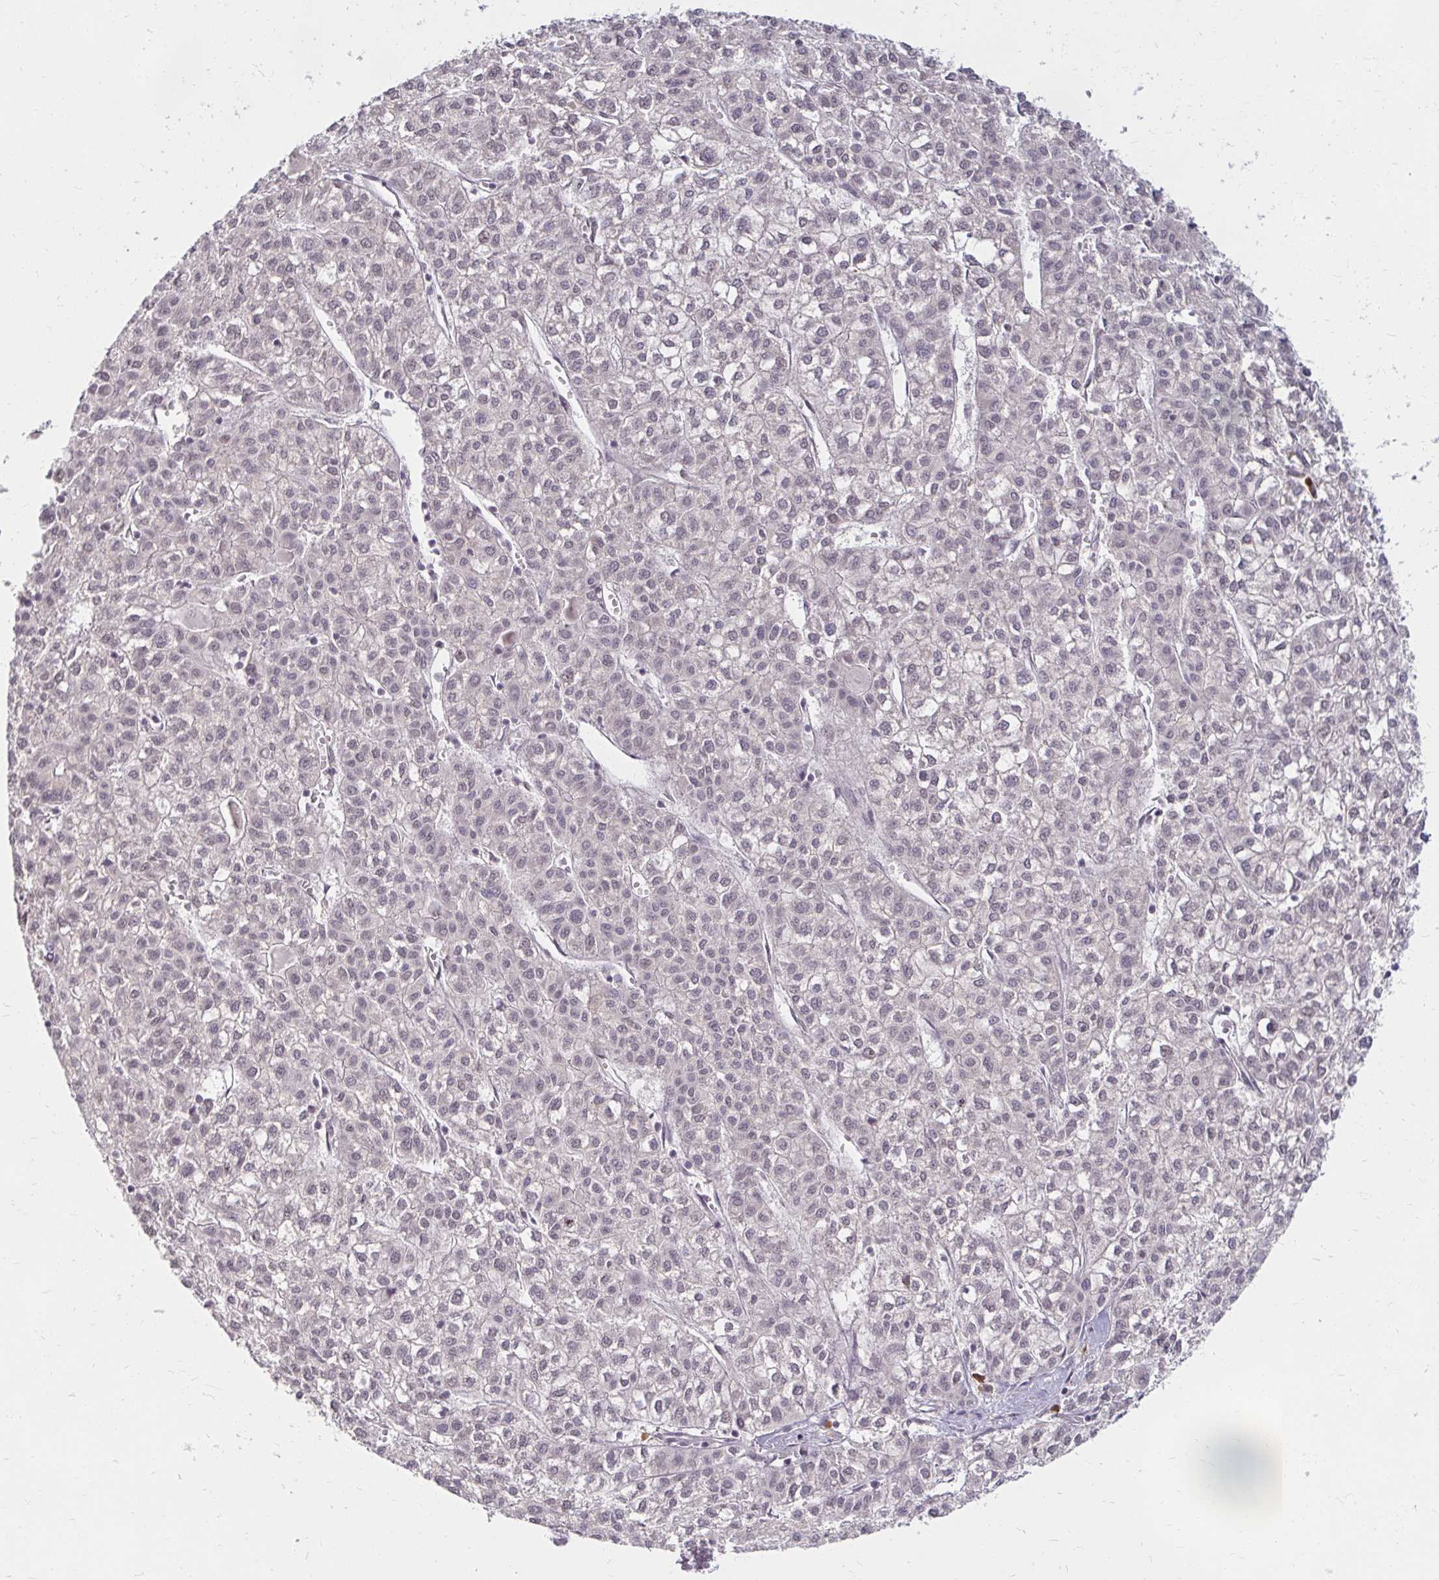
{"staining": {"intensity": "negative", "quantity": "none", "location": "none"}, "tissue": "liver cancer", "cell_type": "Tumor cells", "image_type": "cancer", "snomed": [{"axis": "morphology", "description": "Carcinoma, Hepatocellular, NOS"}, {"axis": "topography", "description": "Liver"}], "caption": "Immunohistochemical staining of liver hepatocellular carcinoma reveals no significant expression in tumor cells.", "gene": "DDN", "patient": {"sex": "female", "age": 43}}